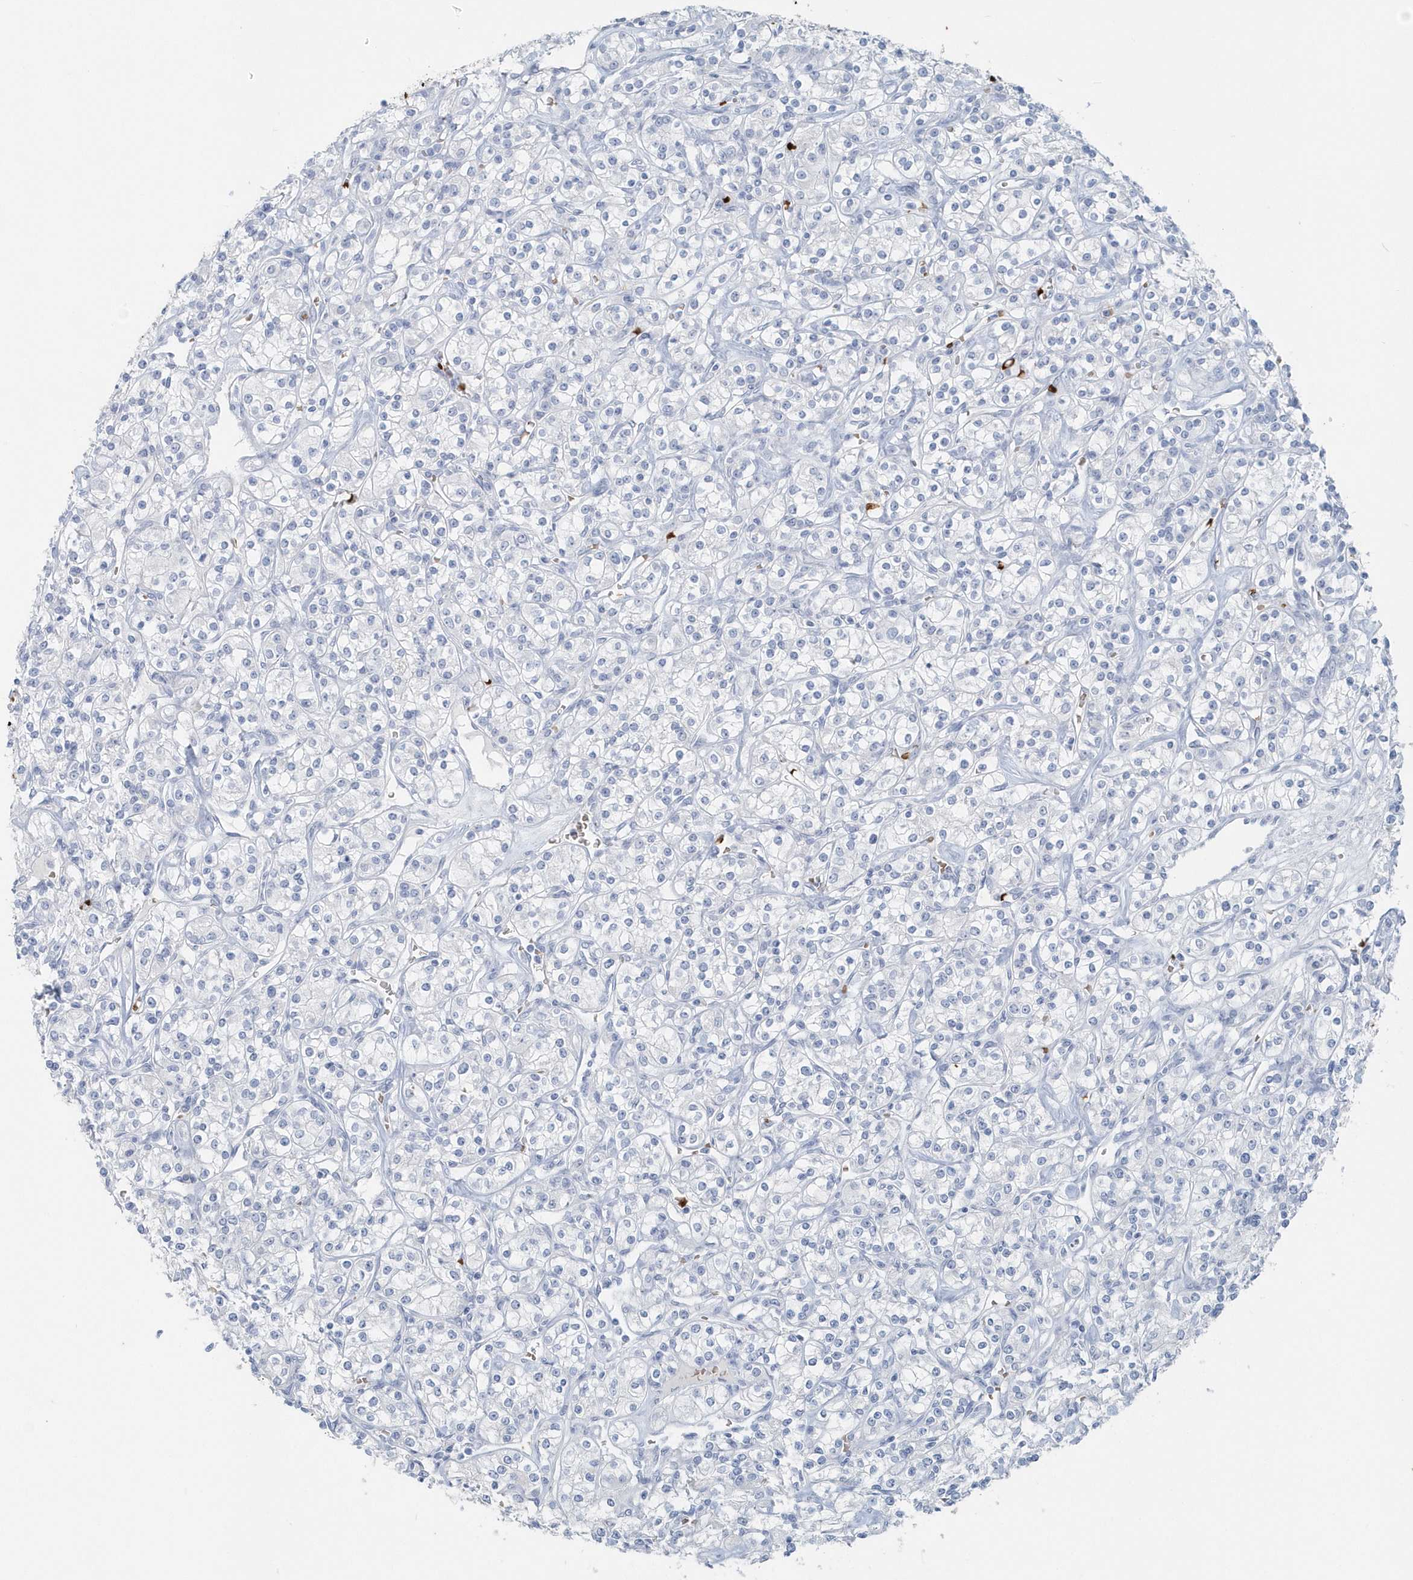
{"staining": {"intensity": "negative", "quantity": "none", "location": "none"}, "tissue": "renal cancer", "cell_type": "Tumor cells", "image_type": "cancer", "snomed": [{"axis": "morphology", "description": "Adenocarcinoma, NOS"}, {"axis": "topography", "description": "Kidney"}], "caption": "Tumor cells are negative for brown protein staining in renal adenocarcinoma.", "gene": "HBA2", "patient": {"sex": "male", "age": 77}}